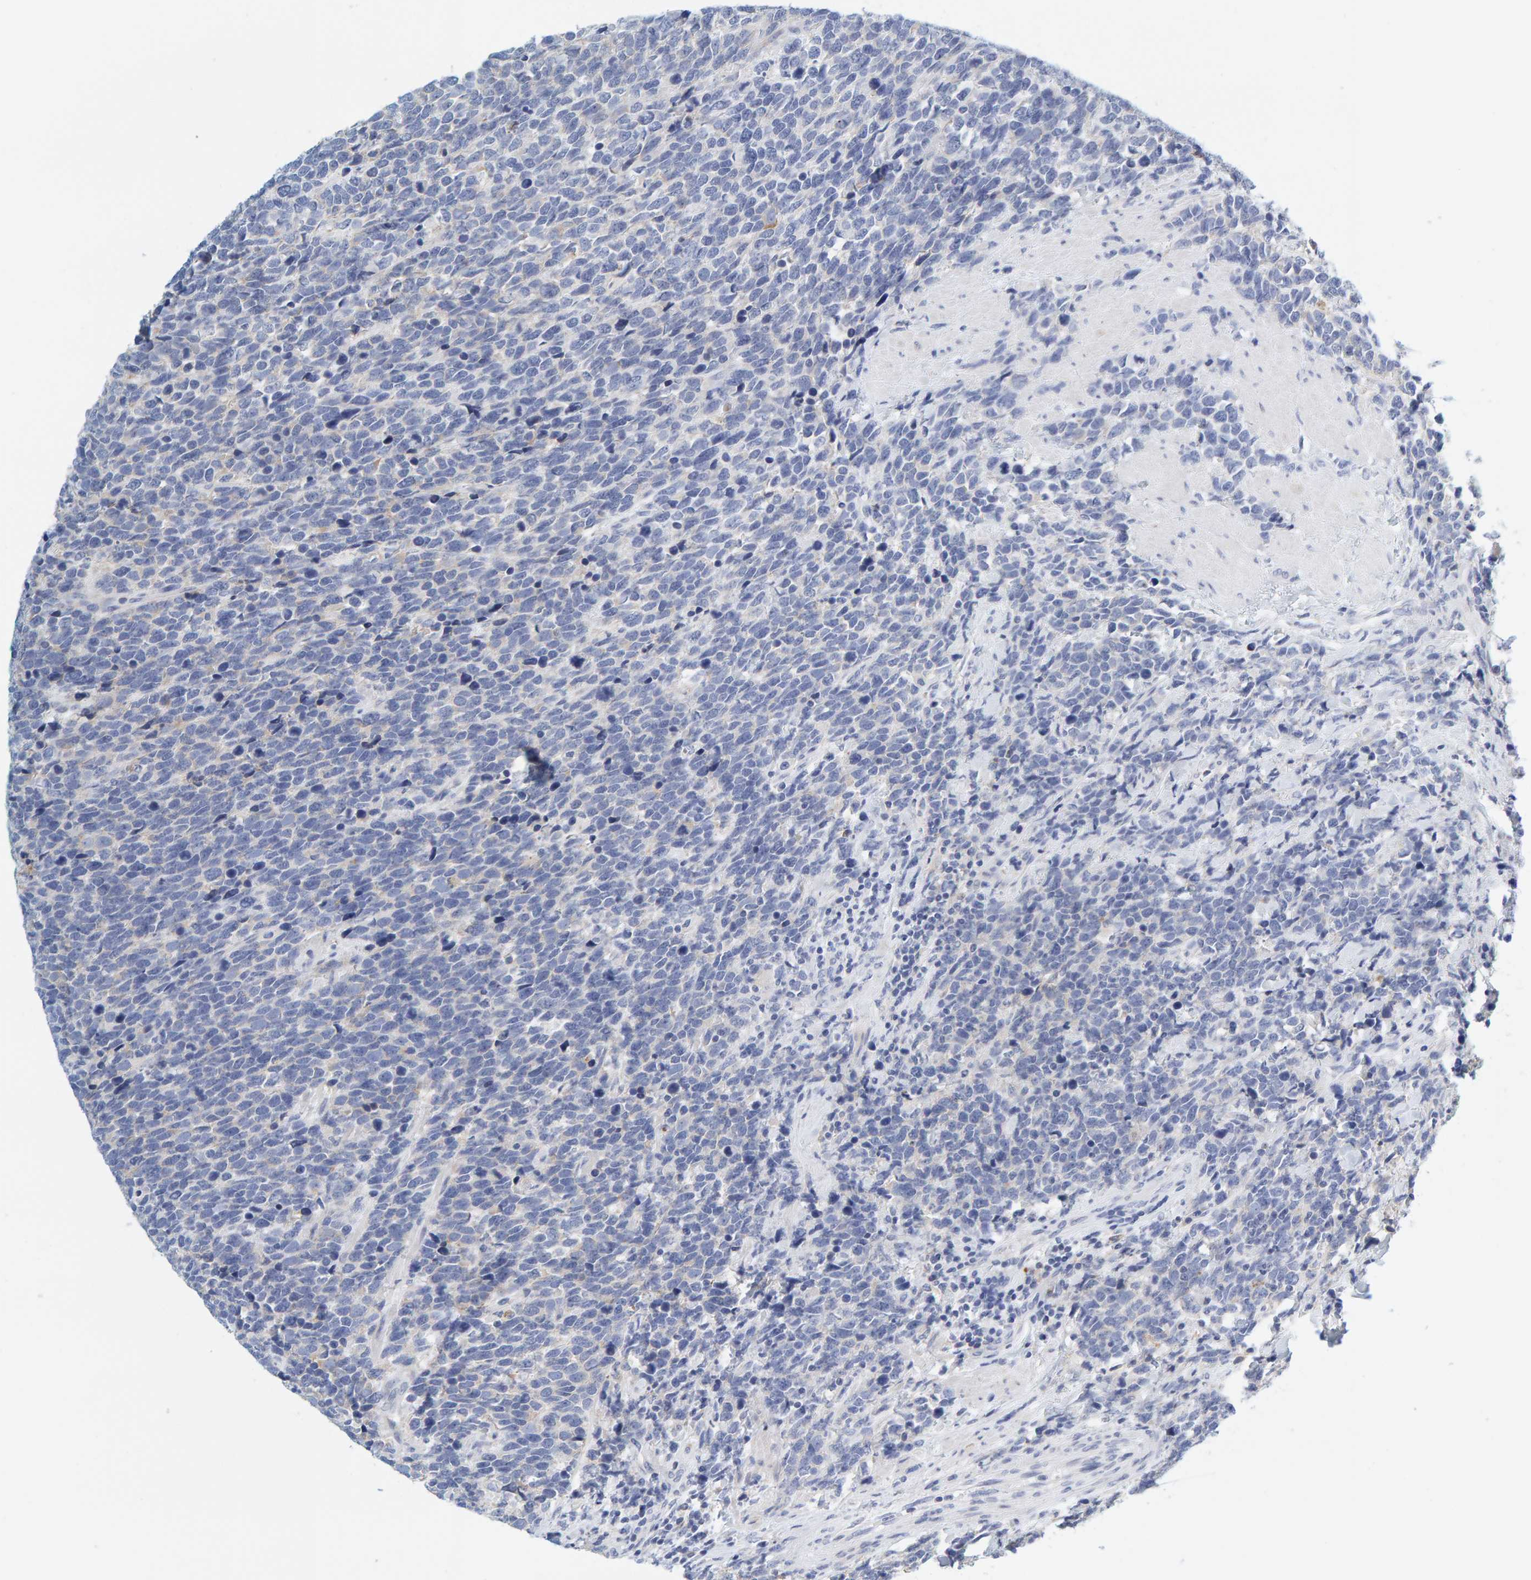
{"staining": {"intensity": "negative", "quantity": "none", "location": "none"}, "tissue": "urothelial cancer", "cell_type": "Tumor cells", "image_type": "cancer", "snomed": [{"axis": "morphology", "description": "Urothelial carcinoma, High grade"}, {"axis": "topography", "description": "Urinary bladder"}], "caption": "An IHC histopathology image of urothelial cancer is shown. There is no staining in tumor cells of urothelial cancer. The staining is performed using DAB brown chromogen with nuclei counter-stained in using hematoxylin.", "gene": "MOG", "patient": {"sex": "female", "age": 82}}